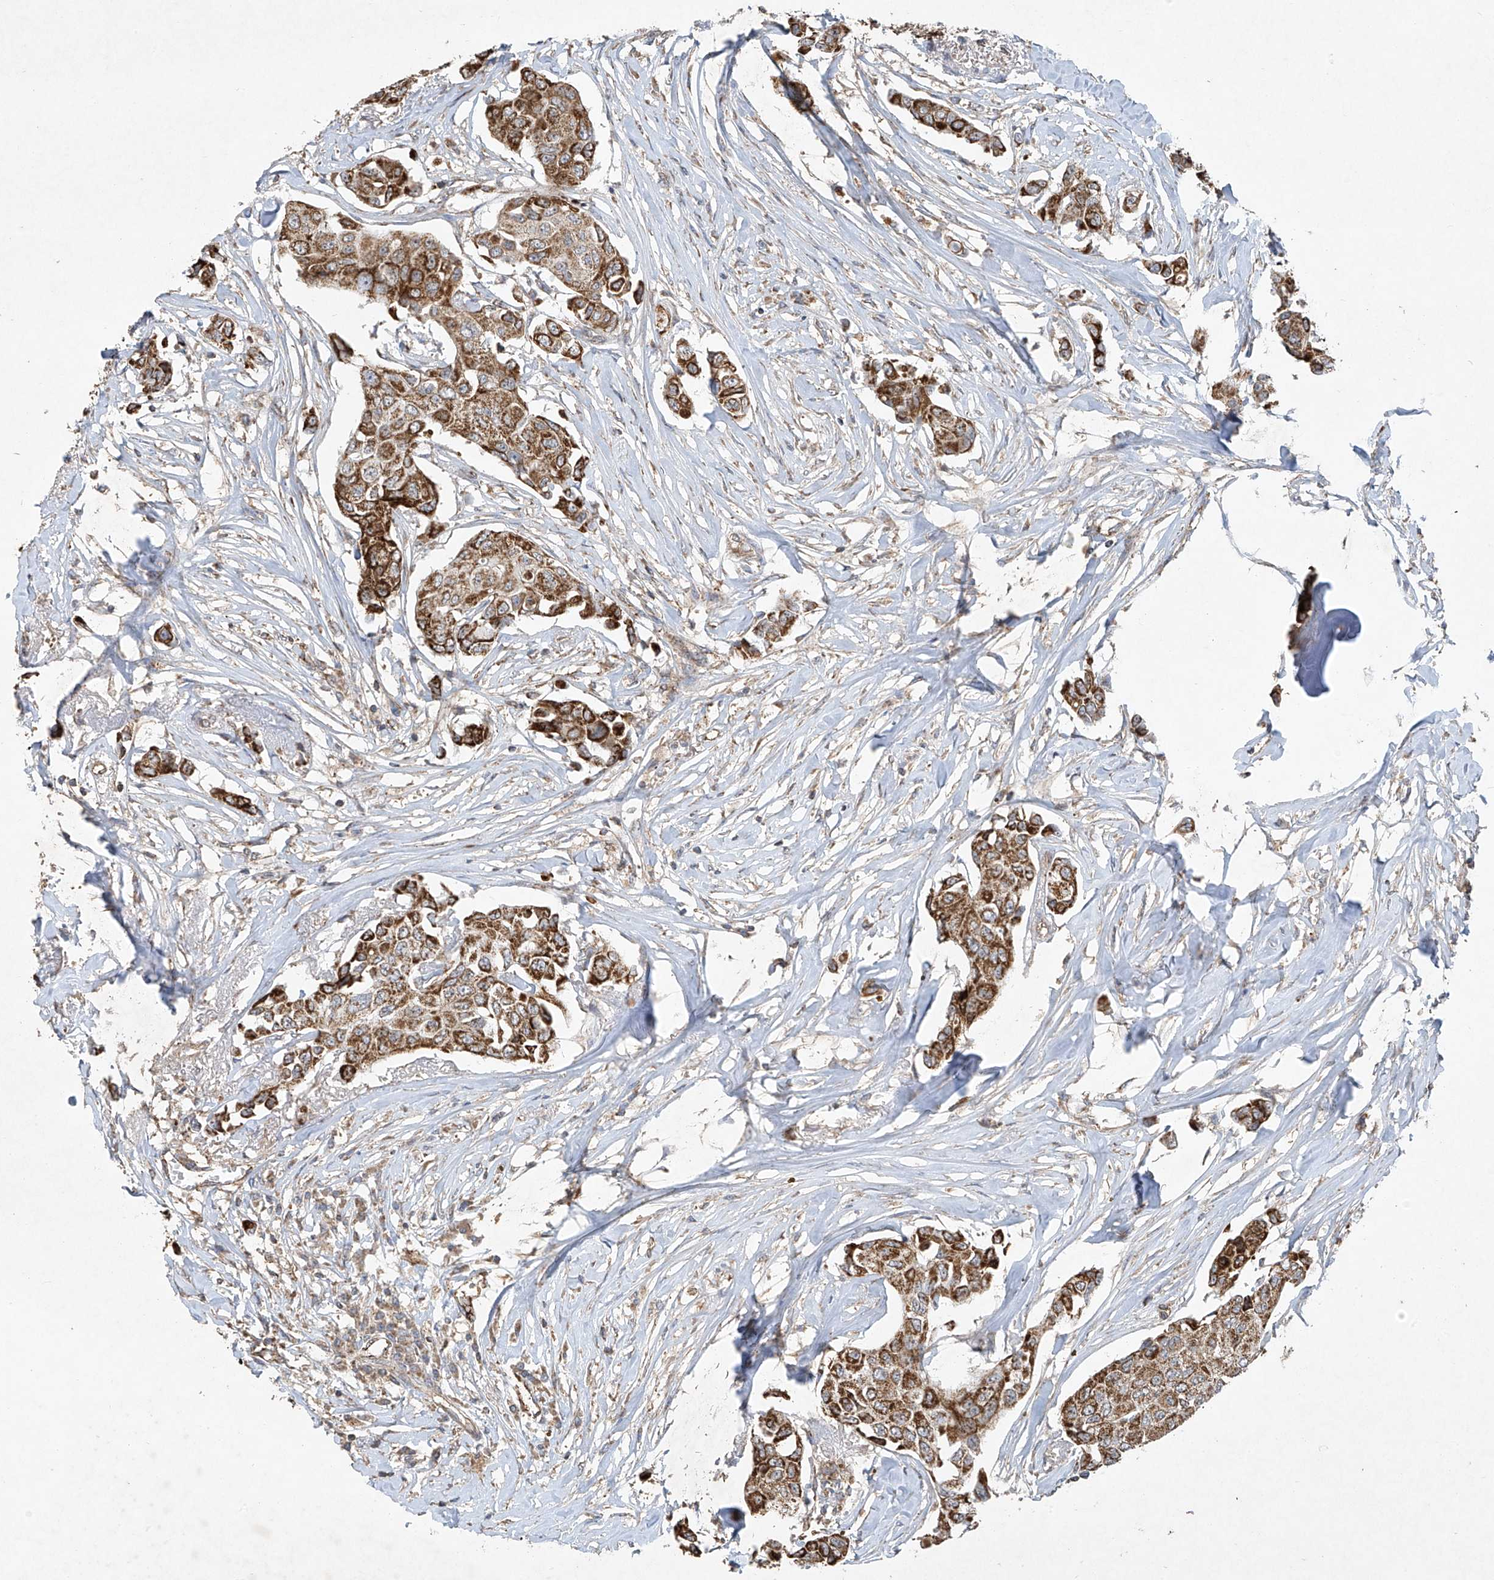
{"staining": {"intensity": "strong", "quantity": ">75%", "location": "cytoplasmic/membranous"}, "tissue": "breast cancer", "cell_type": "Tumor cells", "image_type": "cancer", "snomed": [{"axis": "morphology", "description": "Duct carcinoma"}, {"axis": "topography", "description": "Breast"}], "caption": "IHC image of neoplastic tissue: invasive ductal carcinoma (breast) stained using immunohistochemistry exhibits high levels of strong protein expression localized specifically in the cytoplasmic/membranous of tumor cells, appearing as a cytoplasmic/membranous brown color.", "gene": "UQCC1", "patient": {"sex": "female", "age": 80}}